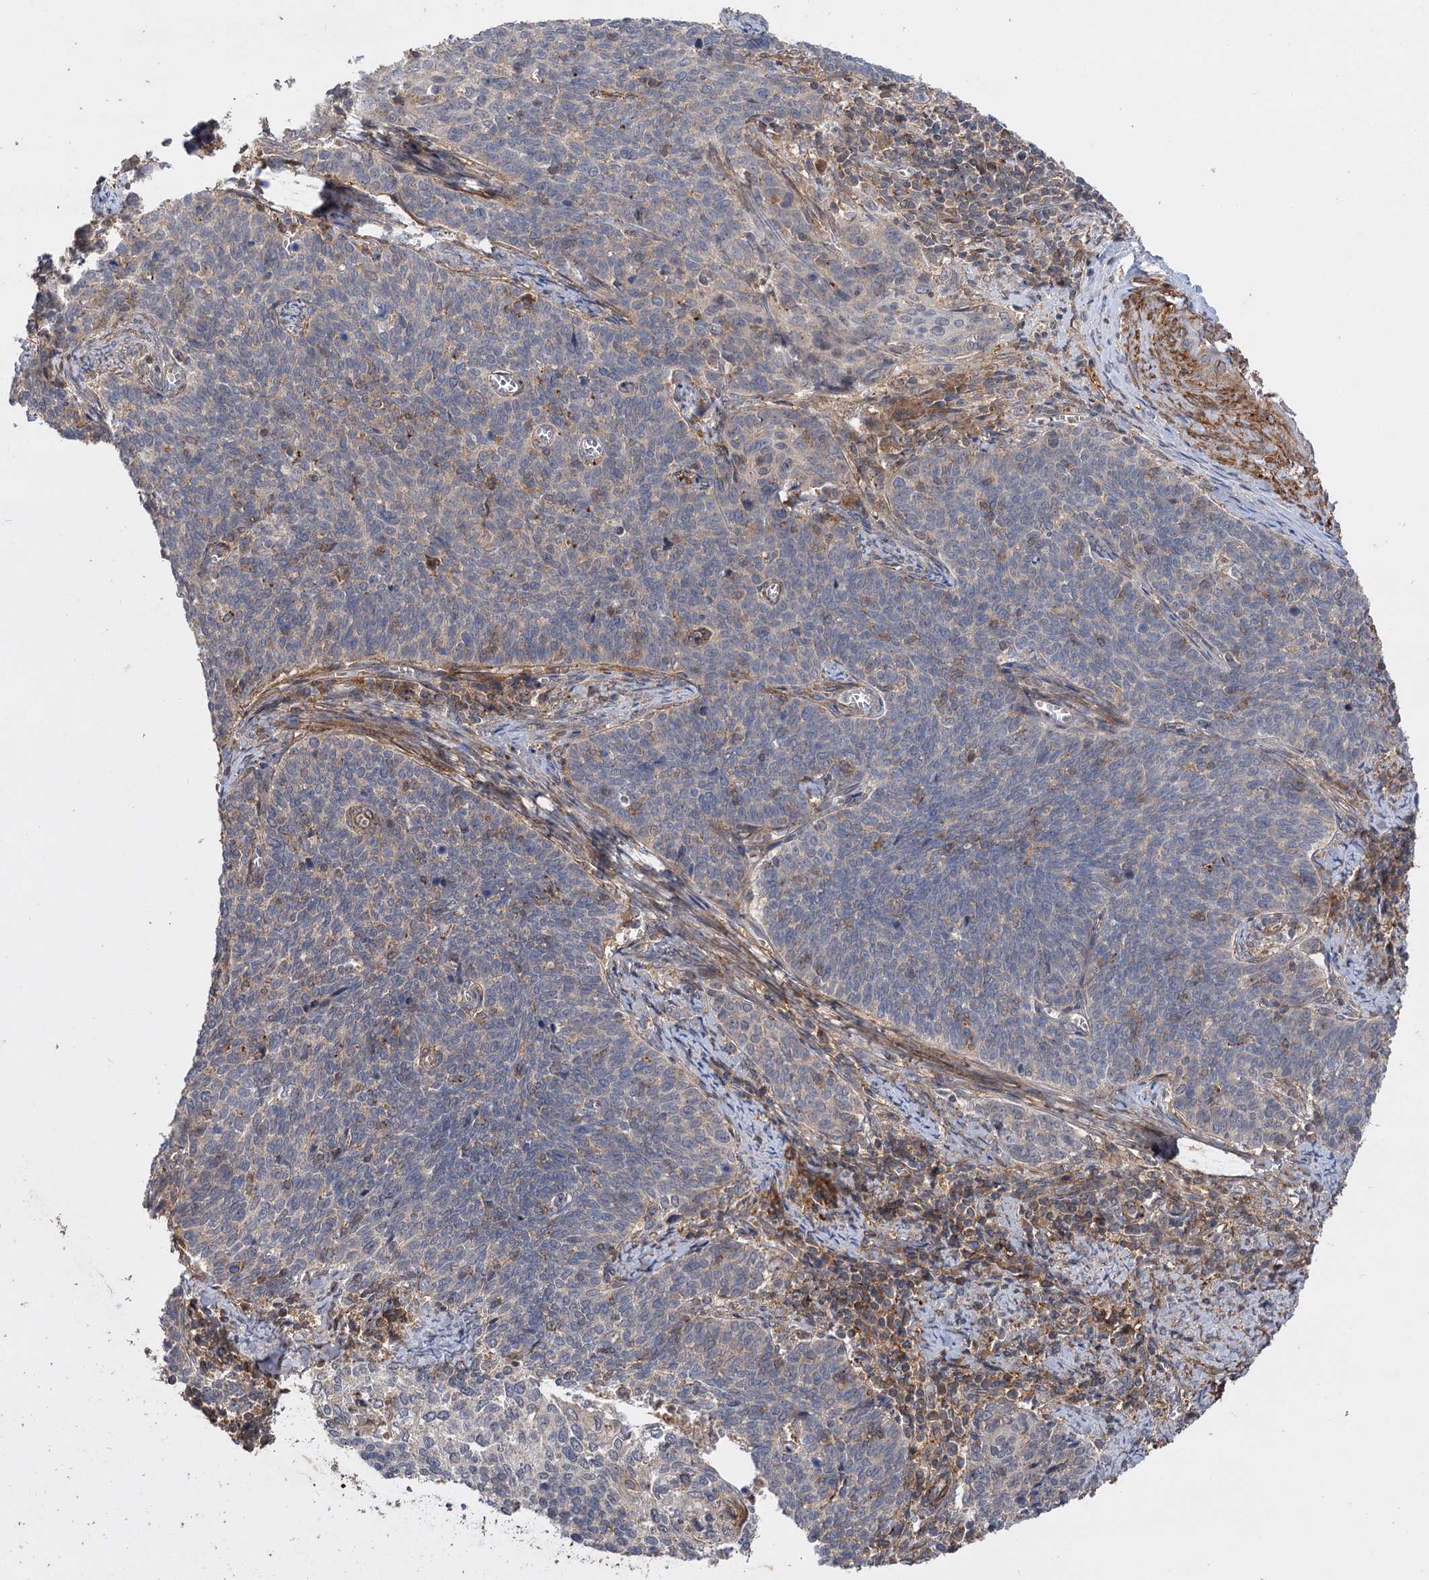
{"staining": {"intensity": "weak", "quantity": "<25%", "location": "cytoplasmic/membranous"}, "tissue": "cervical cancer", "cell_type": "Tumor cells", "image_type": "cancer", "snomed": [{"axis": "morphology", "description": "Squamous cell carcinoma, NOS"}, {"axis": "topography", "description": "Cervix"}], "caption": "The IHC image has no significant staining in tumor cells of cervical cancer (squamous cell carcinoma) tissue. (Stains: DAB (3,3'-diaminobenzidine) immunohistochemistry with hematoxylin counter stain, Microscopy: brightfield microscopy at high magnification).", "gene": "FBXW8", "patient": {"sex": "female", "age": 39}}